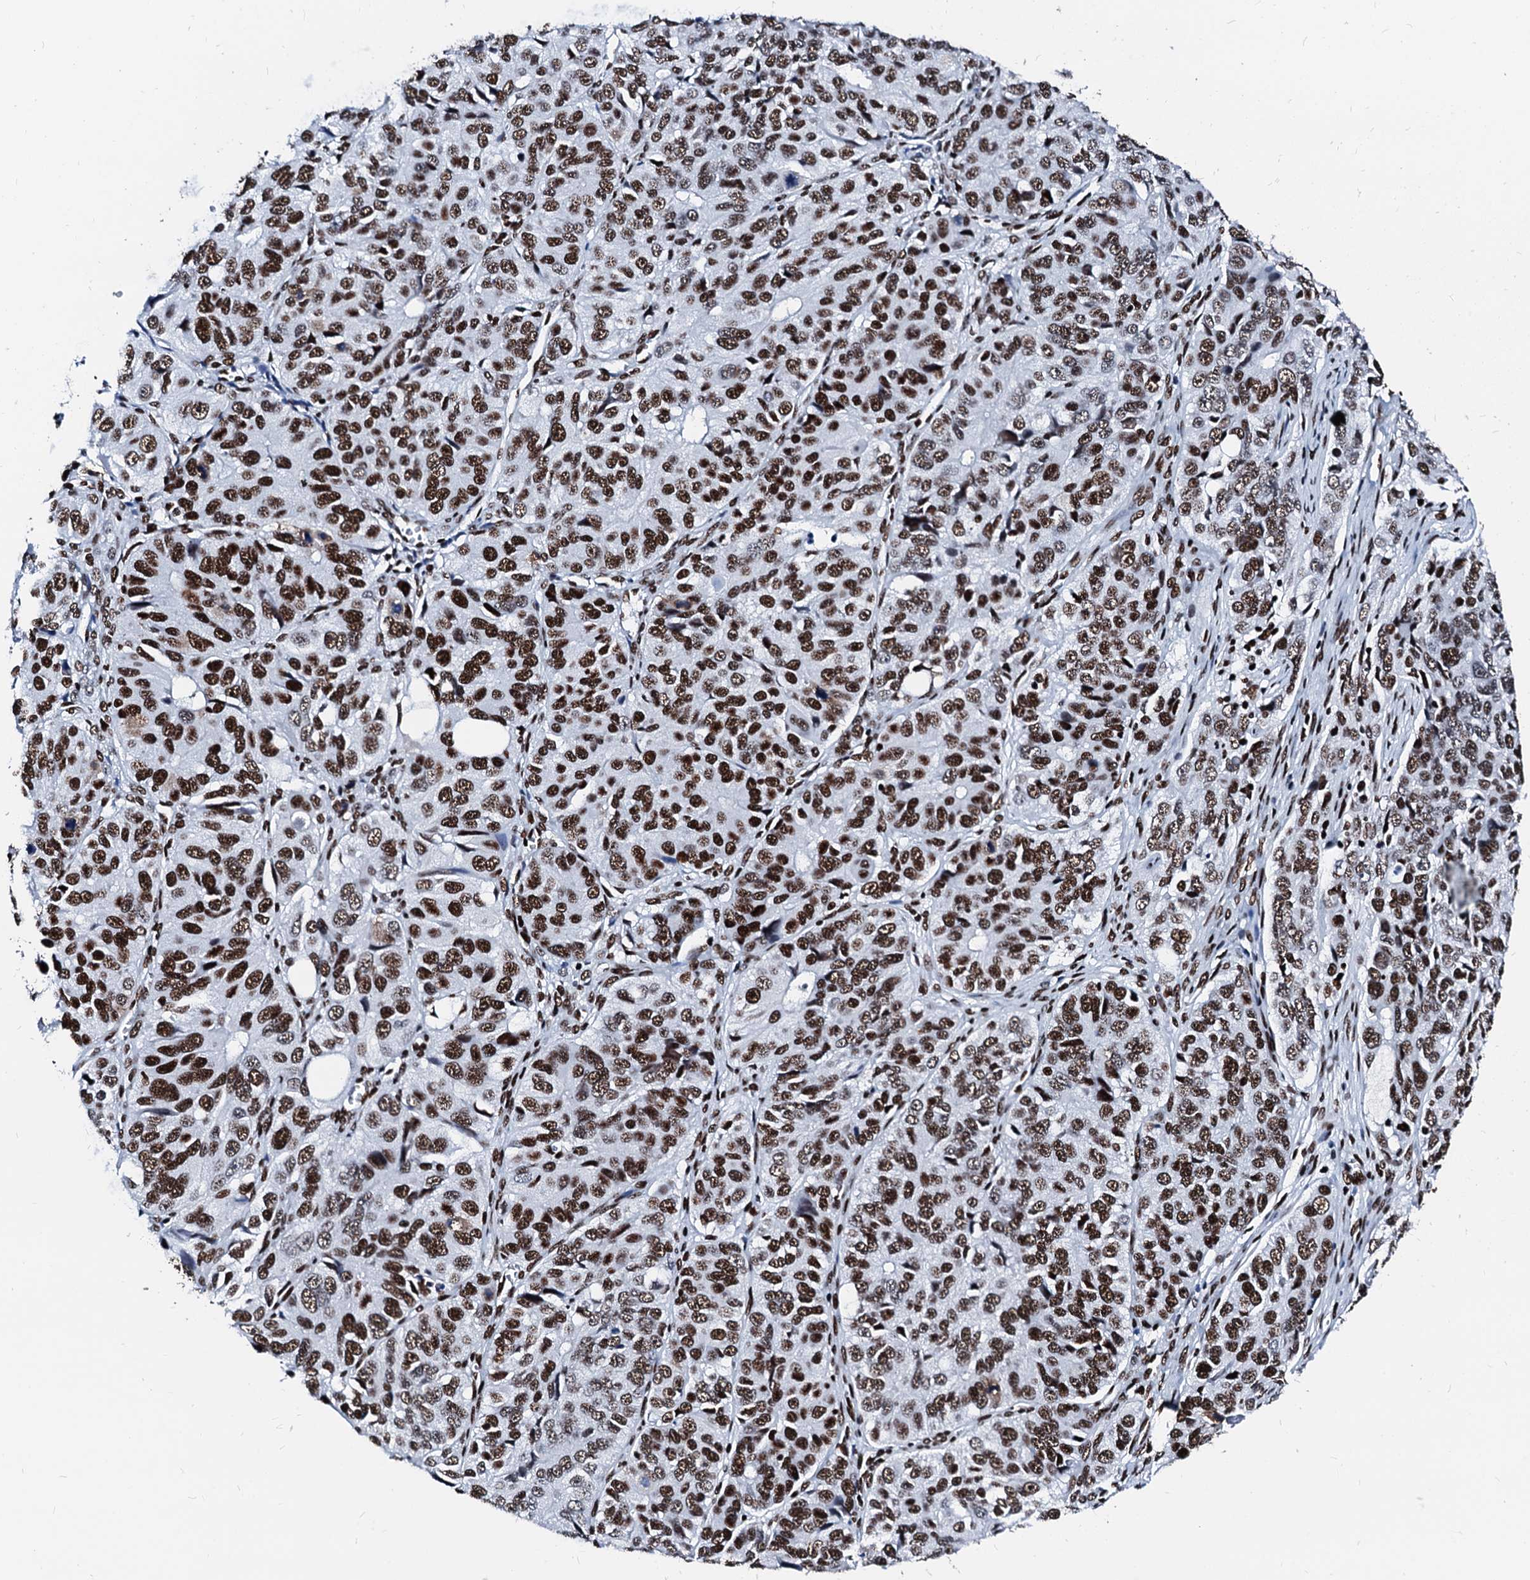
{"staining": {"intensity": "strong", "quantity": ">75%", "location": "nuclear"}, "tissue": "ovarian cancer", "cell_type": "Tumor cells", "image_type": "cancer", "snomed": [{"axis": "morphology", "description": "Carcinoma, endometroid"}, {"axis": "topography", "description": "Ovary"}], "caption": "Immunohistochemistry (DAB (3,3'-diaminobenzidine)) staining of ovarian endometroid carcinoma demonstrates strong nuclear protein positivity in about >75% of tumor cells. The protein of interest is stained brown, and the nuclei are stained in blue (DAB IHC with brightfield microscopy, high magnification).", "gene": "RALY", "patient": {"sex": "female", "age": 51}}